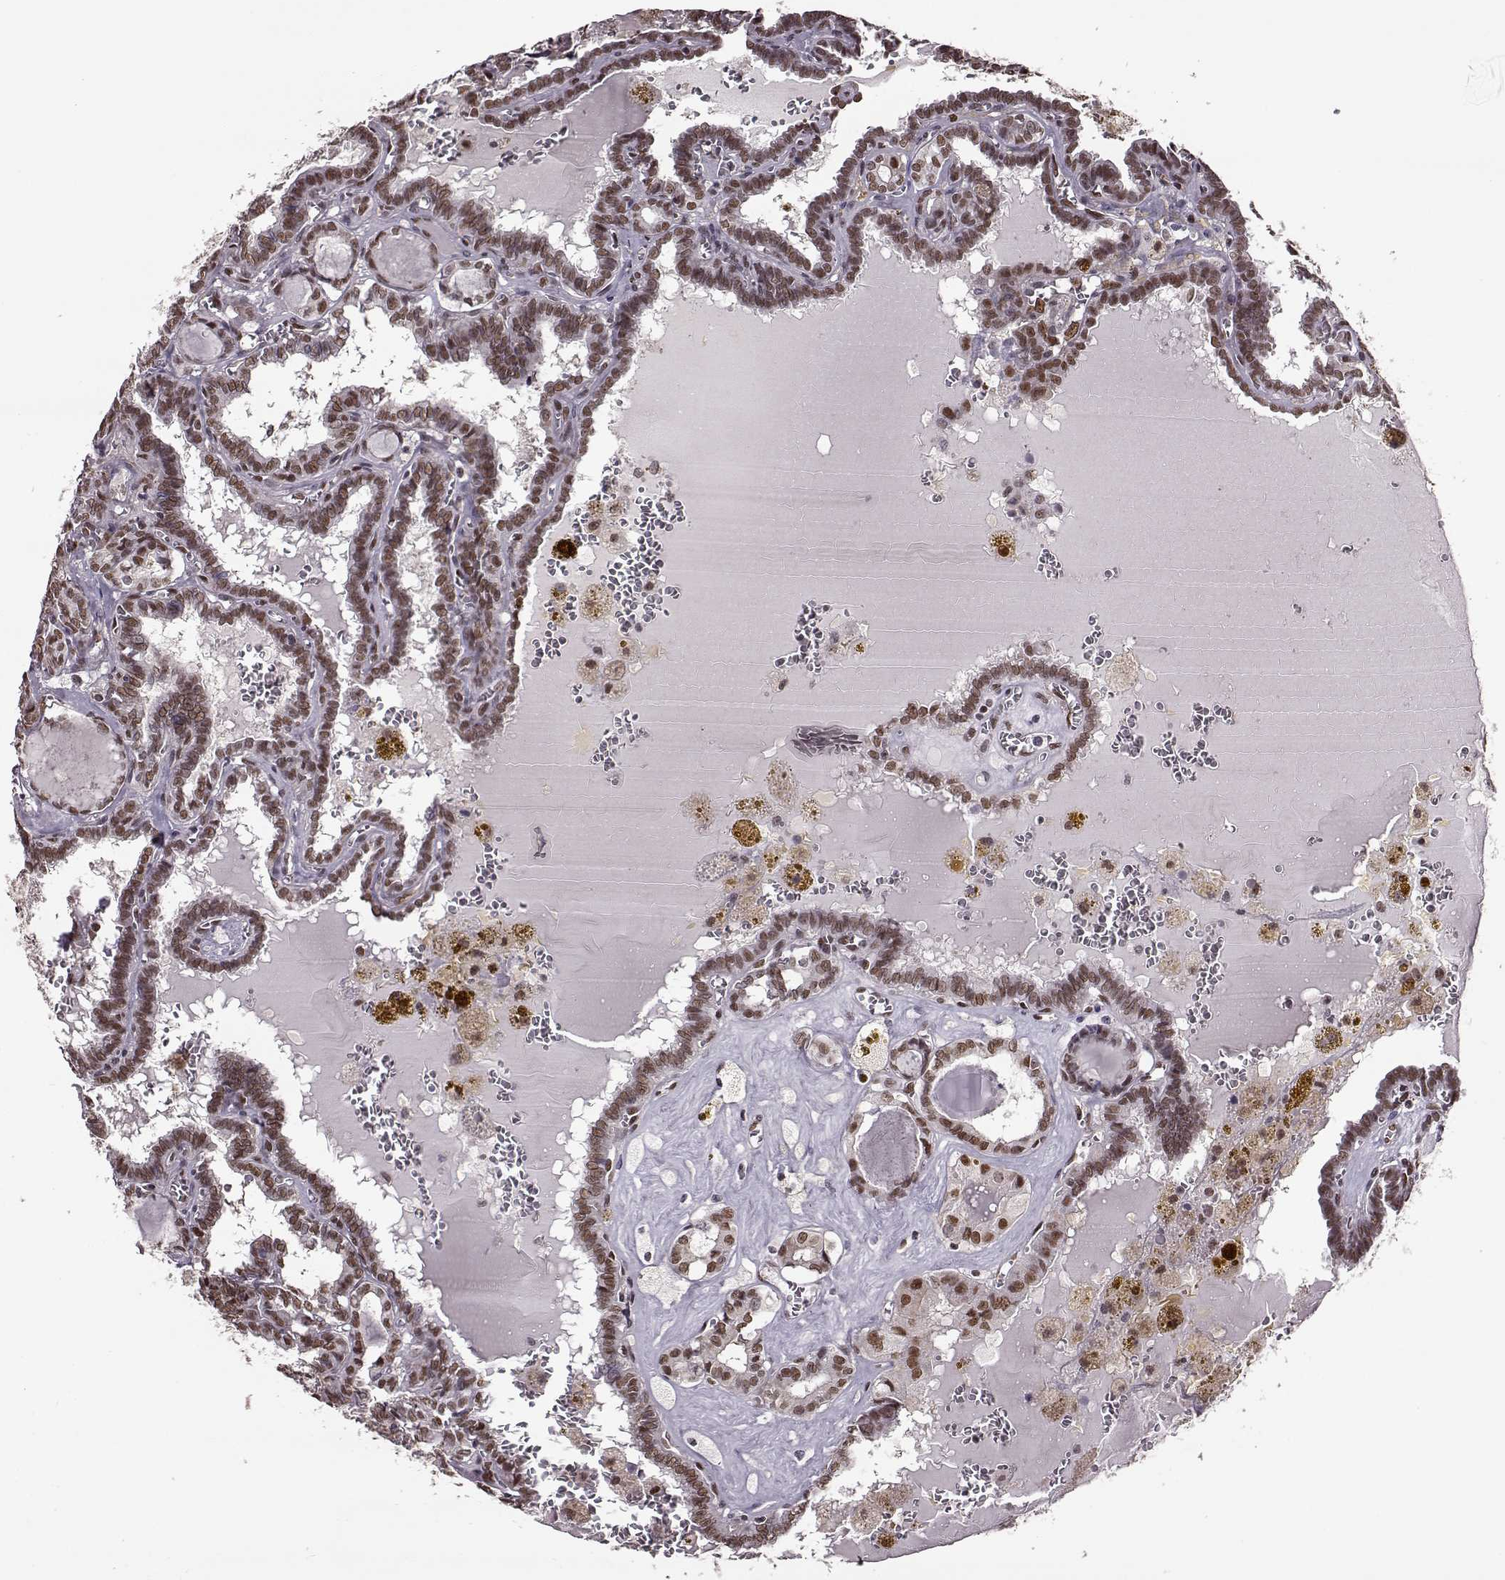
{"staining": {"intensity": "moderate", "quantity": ">75%", "location": "nuclear"}, "tissue": "thyroid cancer", "cell_type": "Tumor cells", "image_type": "cancer", "snomed": [{"axis": "morphology", "description": "Papillary adenocarcinoma, NOS"}, {"axis": "topography", "description": "Thyroid gland"}], "caption": "Immunohistochemical staining of human thyroid cancer demonstrates medium levels of moderate nuclear protein positivity in approximately >75% of tumor cells.", "gene": "FTO", "patient": {"sex": "female", "age": 39}}